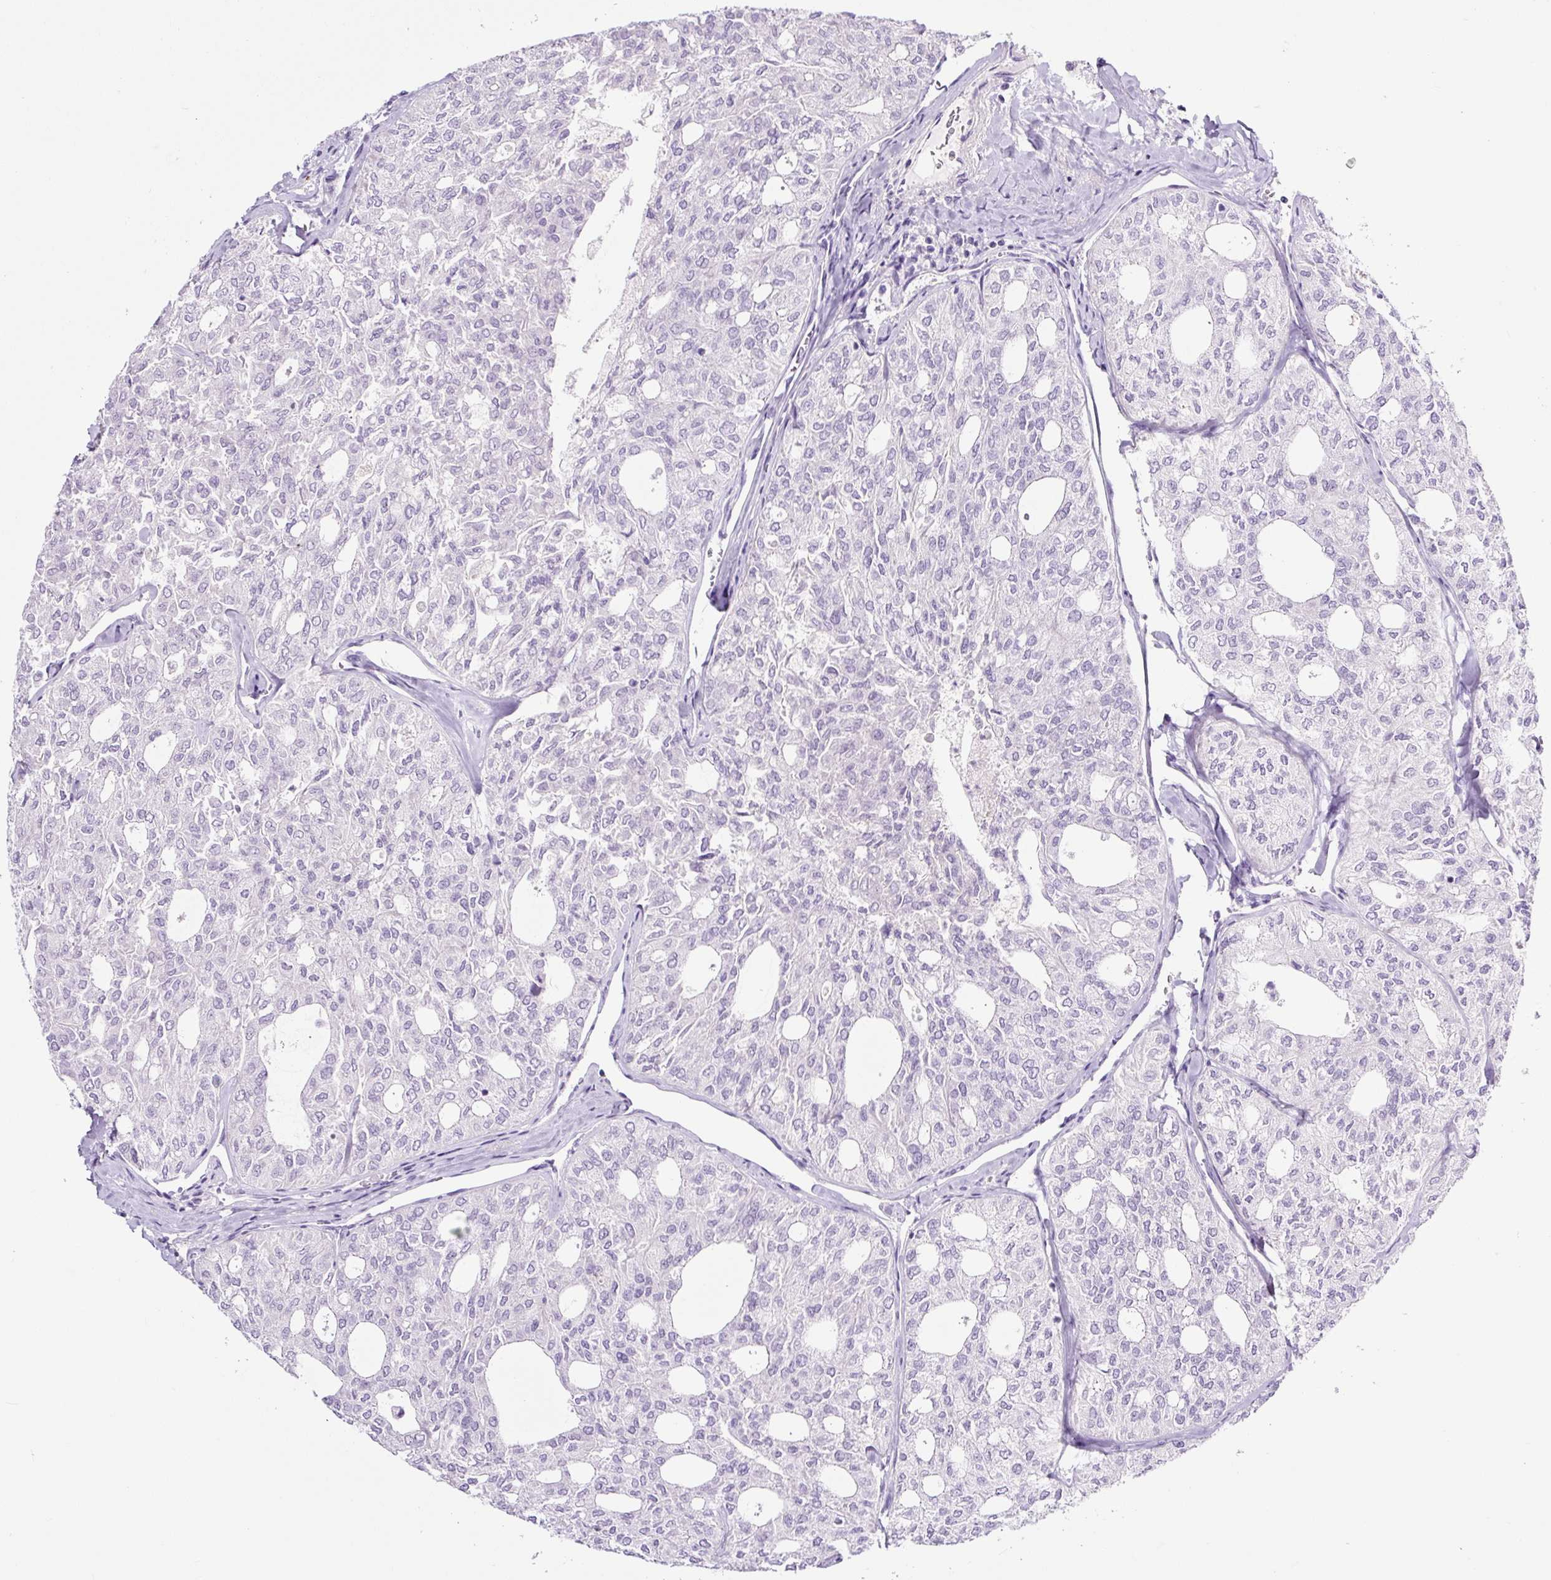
{"staining": {"intensity": "negative", "quantity": "none", "location": "none"}, "tissue": "thyroid cancer", "cell_type": "Tumor cells", "image_type": "cancer", "snomed": [{"axis": "morphology", "description": "Follicular adenoma carcinoma, NOS"}, {"axis": "topography", "description": "Thyroid gland"}], "caption": "DAB immunohistochemical staining of human follicular adenoma carcinoma (thyroid) demonstrates no significant expression in tumor cells.", "gene": "RNF212B", "patient": {"sex": "male", "age": 75}}